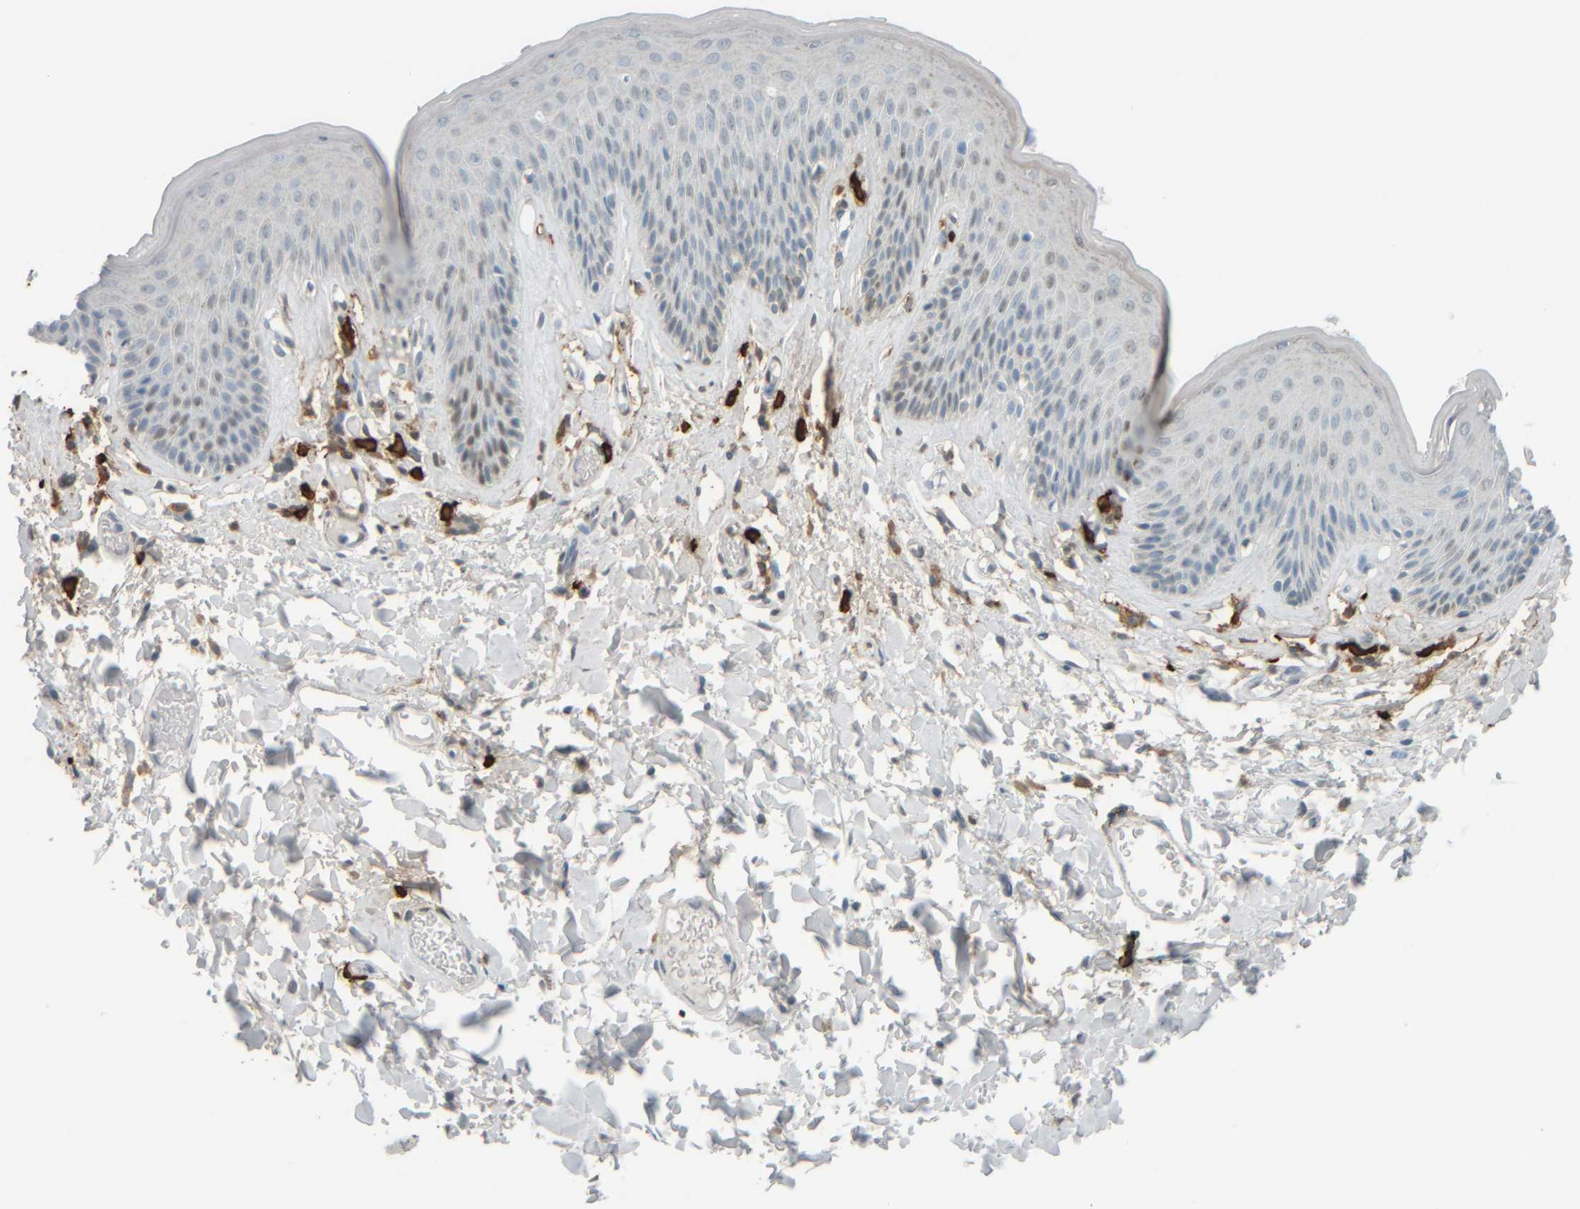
{"staining": {"intensity": "negative", "quantity": "none", "location": "none"}, "tissue": "skin", "cell_type": "Epidermal cells", "image_type": "normal", "snomed": [{"axis": "morphology", "description": "Normal tissue, NOS"}, {"axis": "topography", "description": "Vulva"}], "caption": "High power microscopy micrograph of an immunohistochemistry (IHC) image of unremarkable skin, revealing no significant staining in epidermal cells.", "gene": "TPSAB1", "patient": {"sex": "female", "age": 73}}